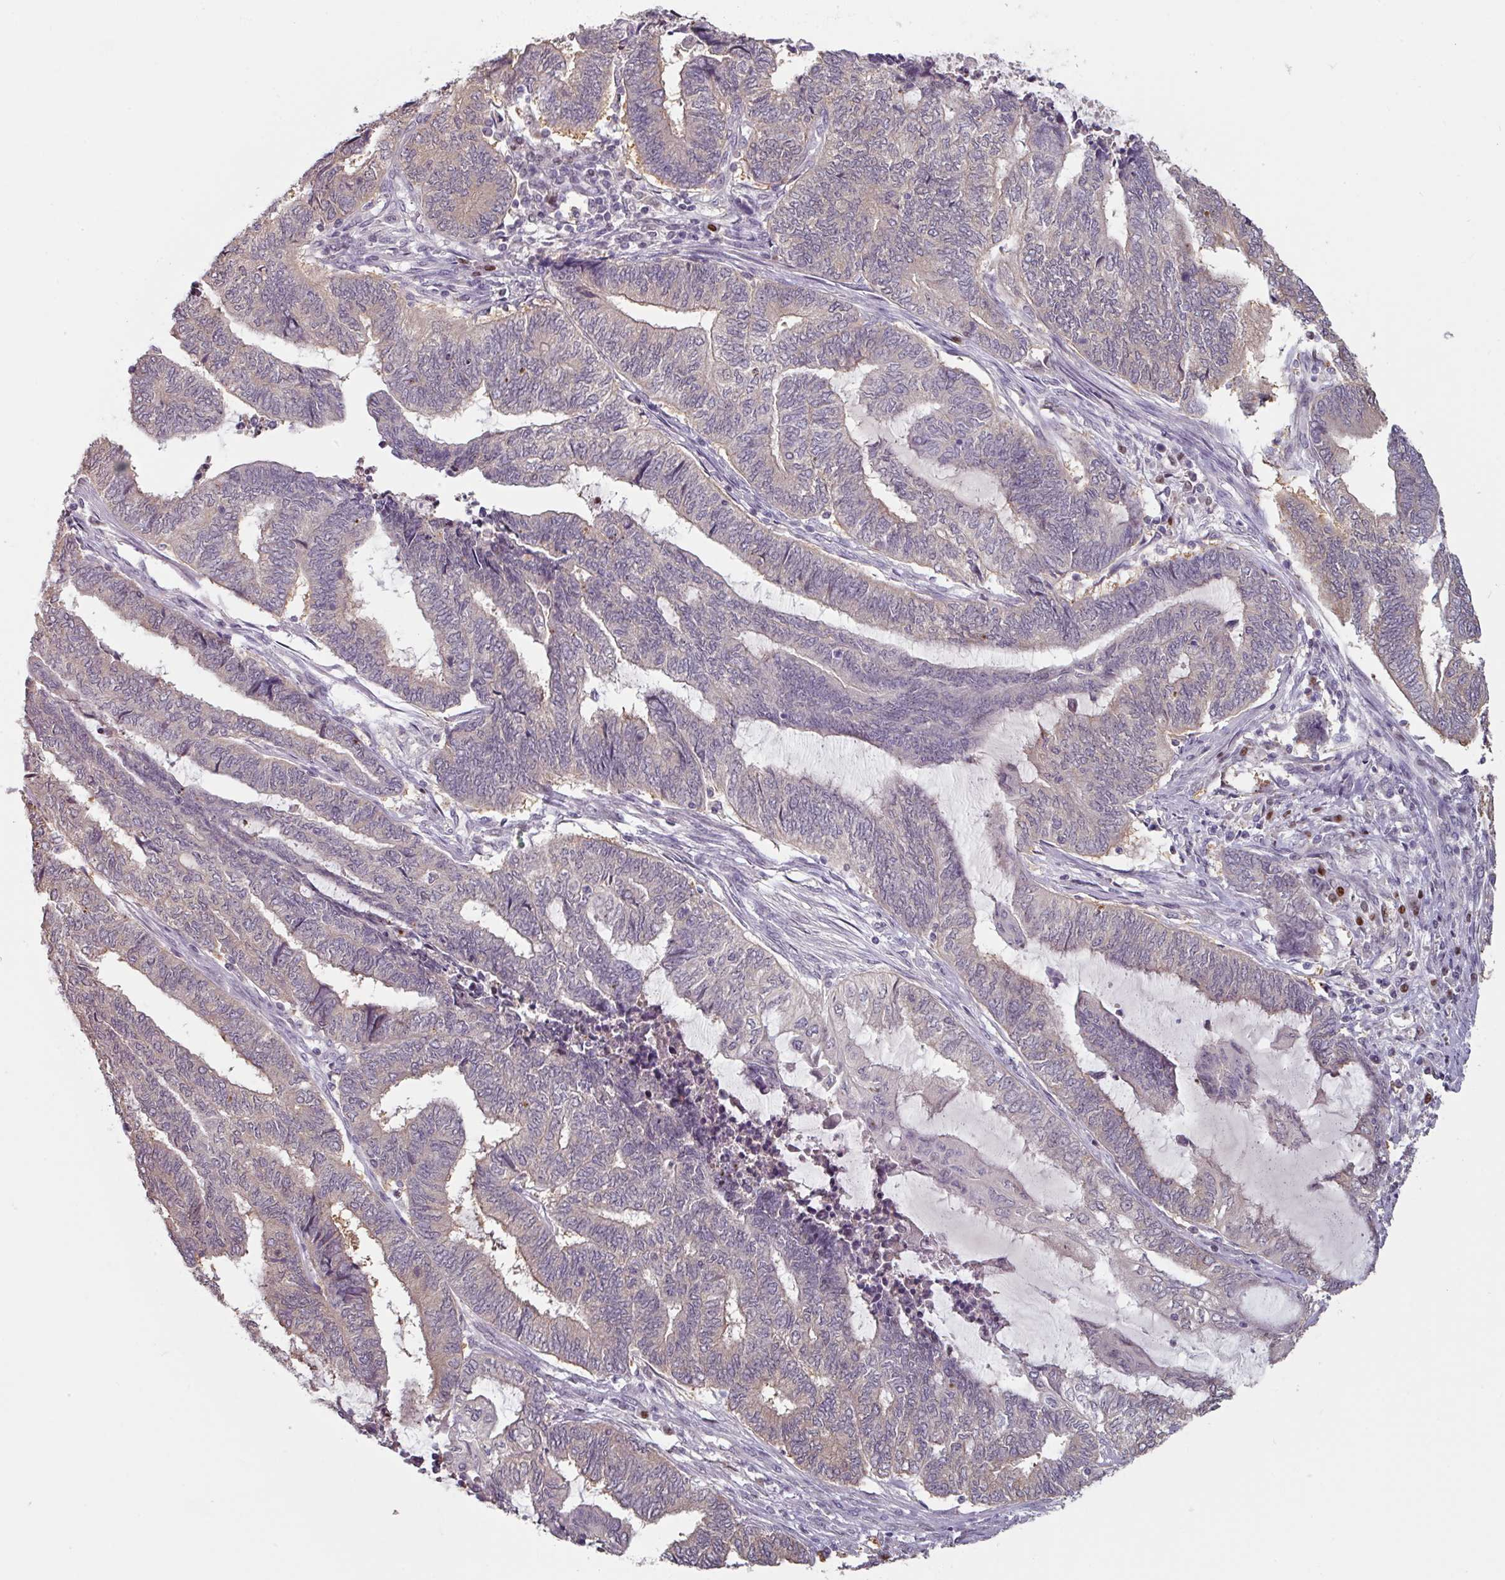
{"staining": {"intensity": "weak", "quantity": "<25%", "location": "cytoplasmic/membranous"}, "tissue": "endometrial cancer", "cell_type": "Tumor cells", "image_type": "cancer", "snomed": [{"axis": "morphology", "description": "Adenocarcinoma, NOS"}, {"axis": "topography", "description": "Uterus"}, {"axis": "topography", "description": "Endometrium"}], "caption": "The photomicrograph shows no significant expression in tumor cells of endometrial cancer (adenocarcinoma).", "gene": "ZBTB6", "patient": {"sex": "female", "age": 70}}